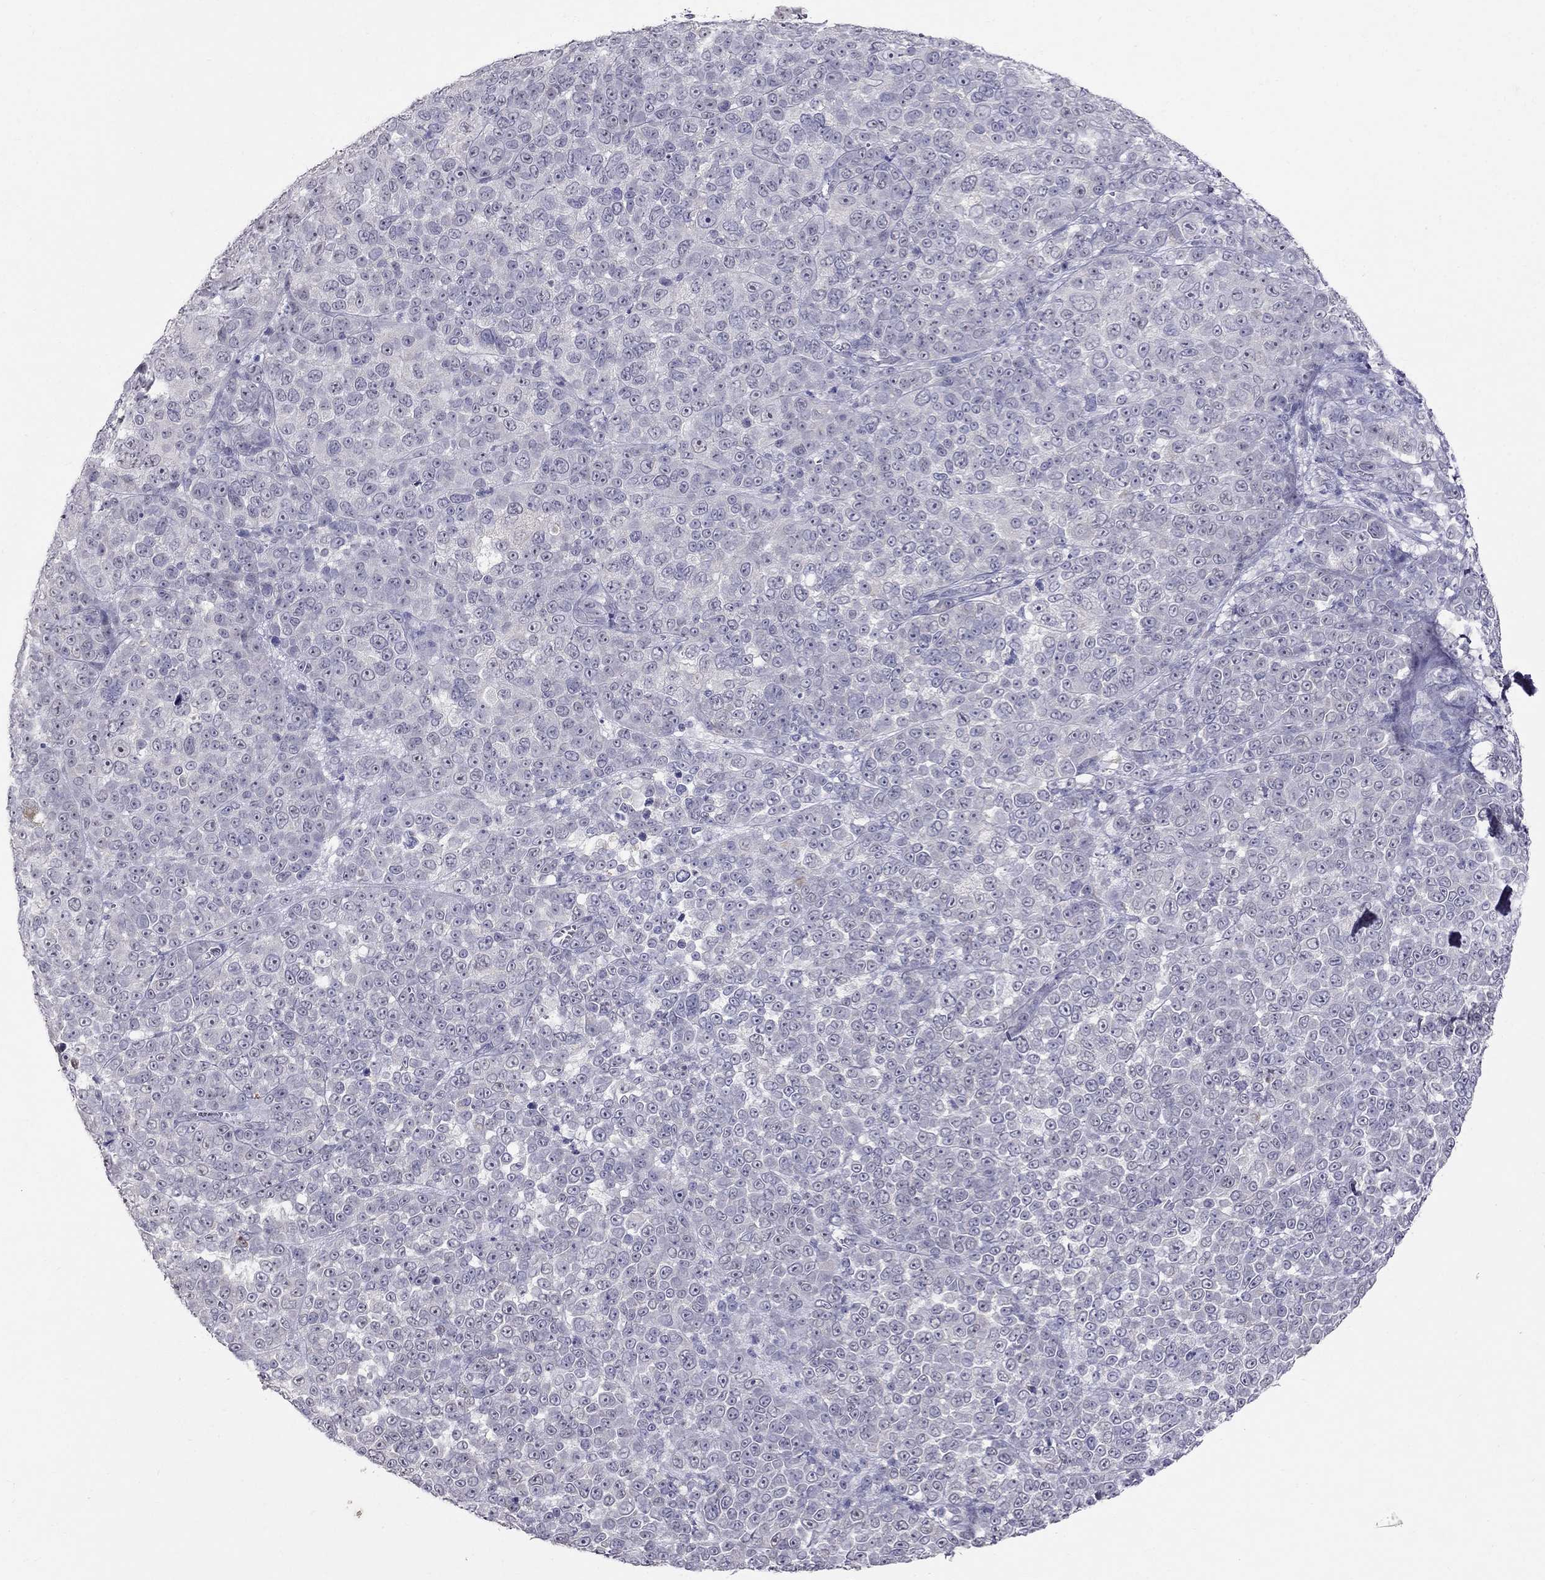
{"staining": {"intensity": "negative", "quantity": "none", "location": "none"}, "tissue": "melanoma", "cell_type": "Tumor cells", "image_type": "cancer", "snomed": [{"axis": "morphology", "description": "Malignant melanoma, NOS"}, {"axis": "topography", "description": "Skin"}], "caption": "Tumor cells are negative for protein expression in human melanoma. The staining was performed using DAB to visualize the protein expression in brown, while the nuclei were stained in blue with hematoxylin (Magnification: 20x).", "gene": "MYO3B", "patient": {"sex": "female", "age": 95}}